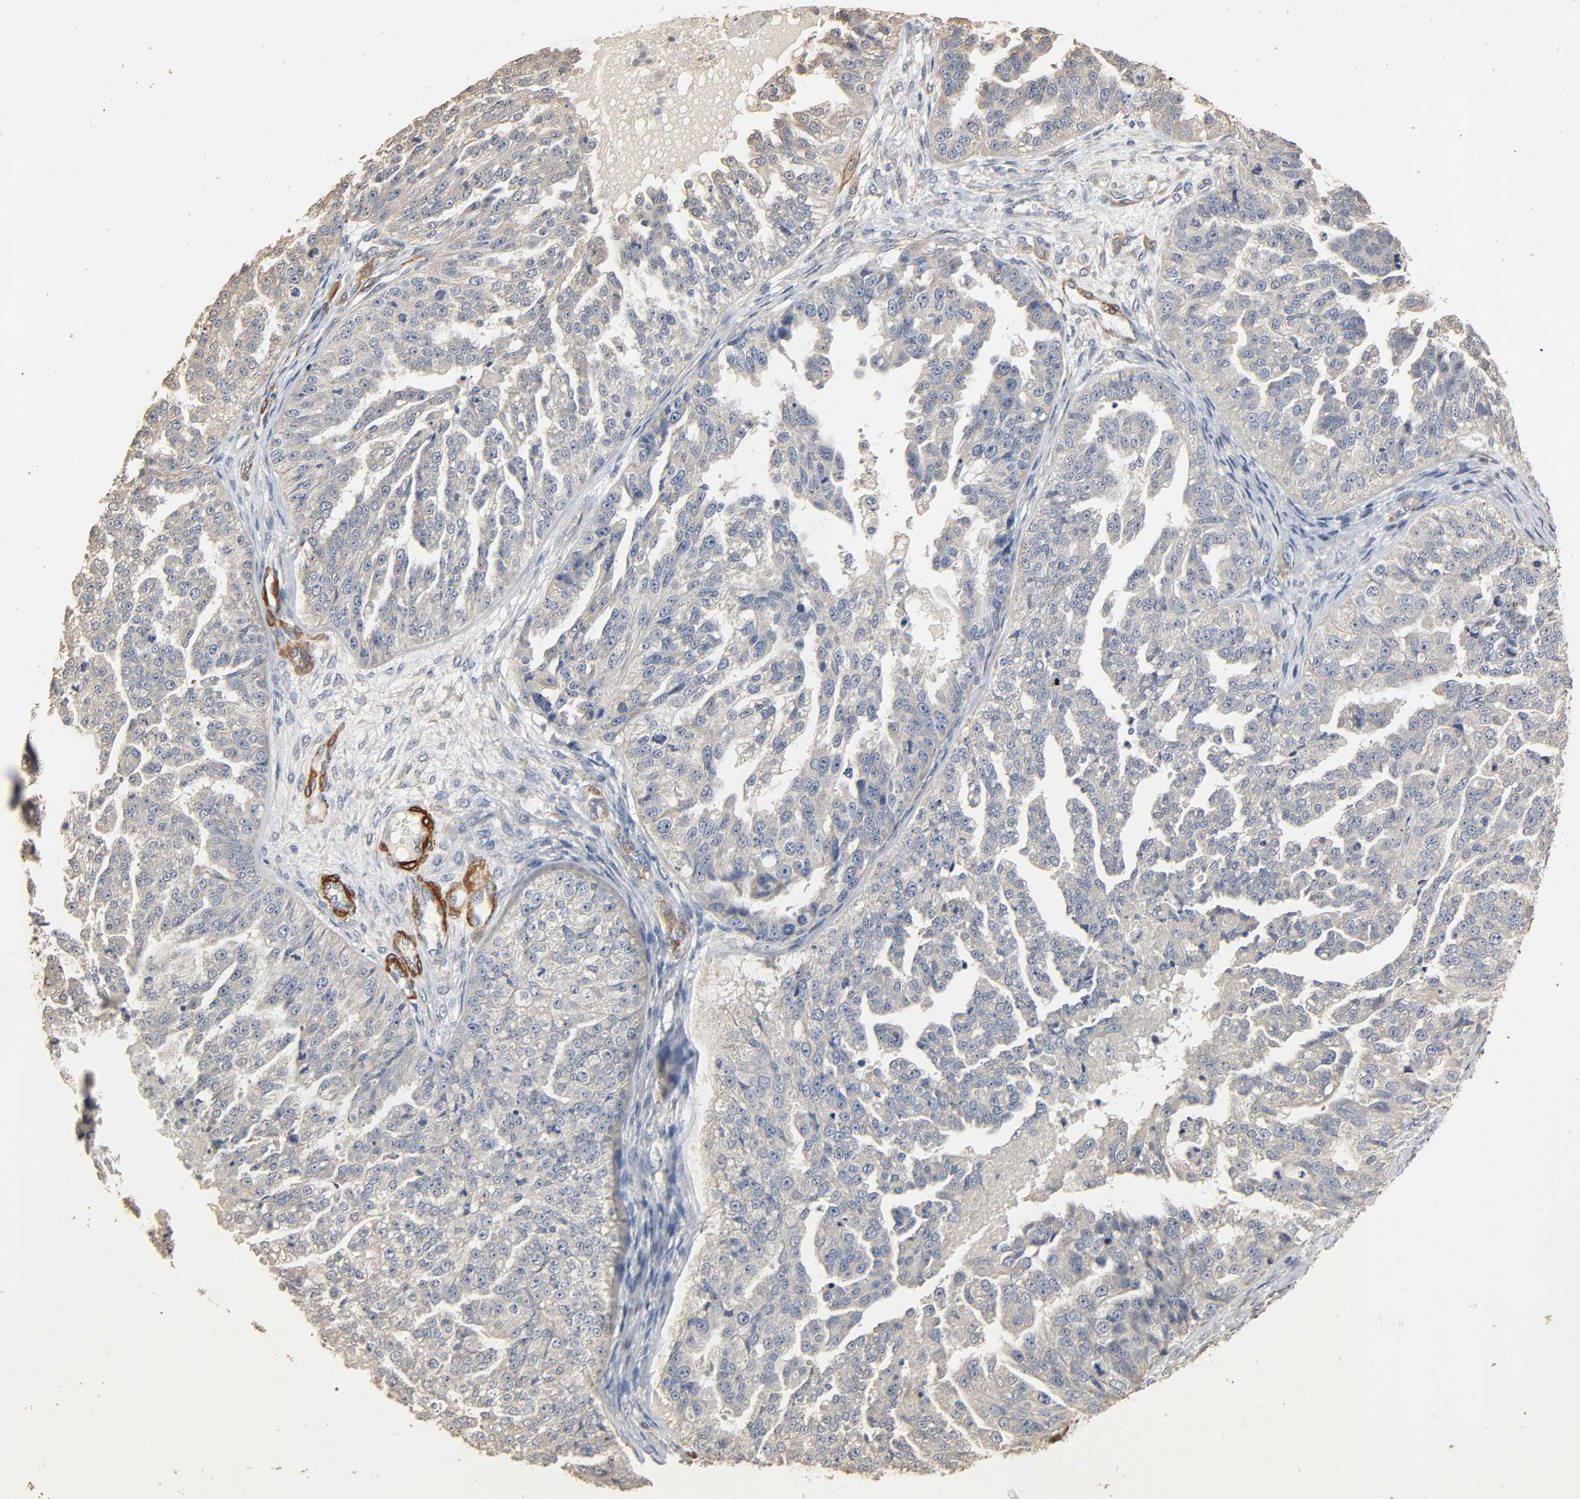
{"staining": {"intensity": "weak", "quantity": ">75%", "location": "cytoplasmic/membranous"}, "tissue": "ovarian cancer", "cell_type": "Tumor cells", "image_type": "cancer", "snomed": [{"axis": "morphology", "description": "Cystadenocarcinoma, serous, NOS"}, {"axis": "topography", "description": "Ovary"}], "caption": "Brown immunohistochemical staining in human ovarian cancer reveals weak cytoplasmic/membranous positivity in approximately >75% of tumor cells. (DAB = brown stain, brightfield microscopy at high magnification).", "gene": "GSTA3", "patient": {"sex": "female", "age": 58}}